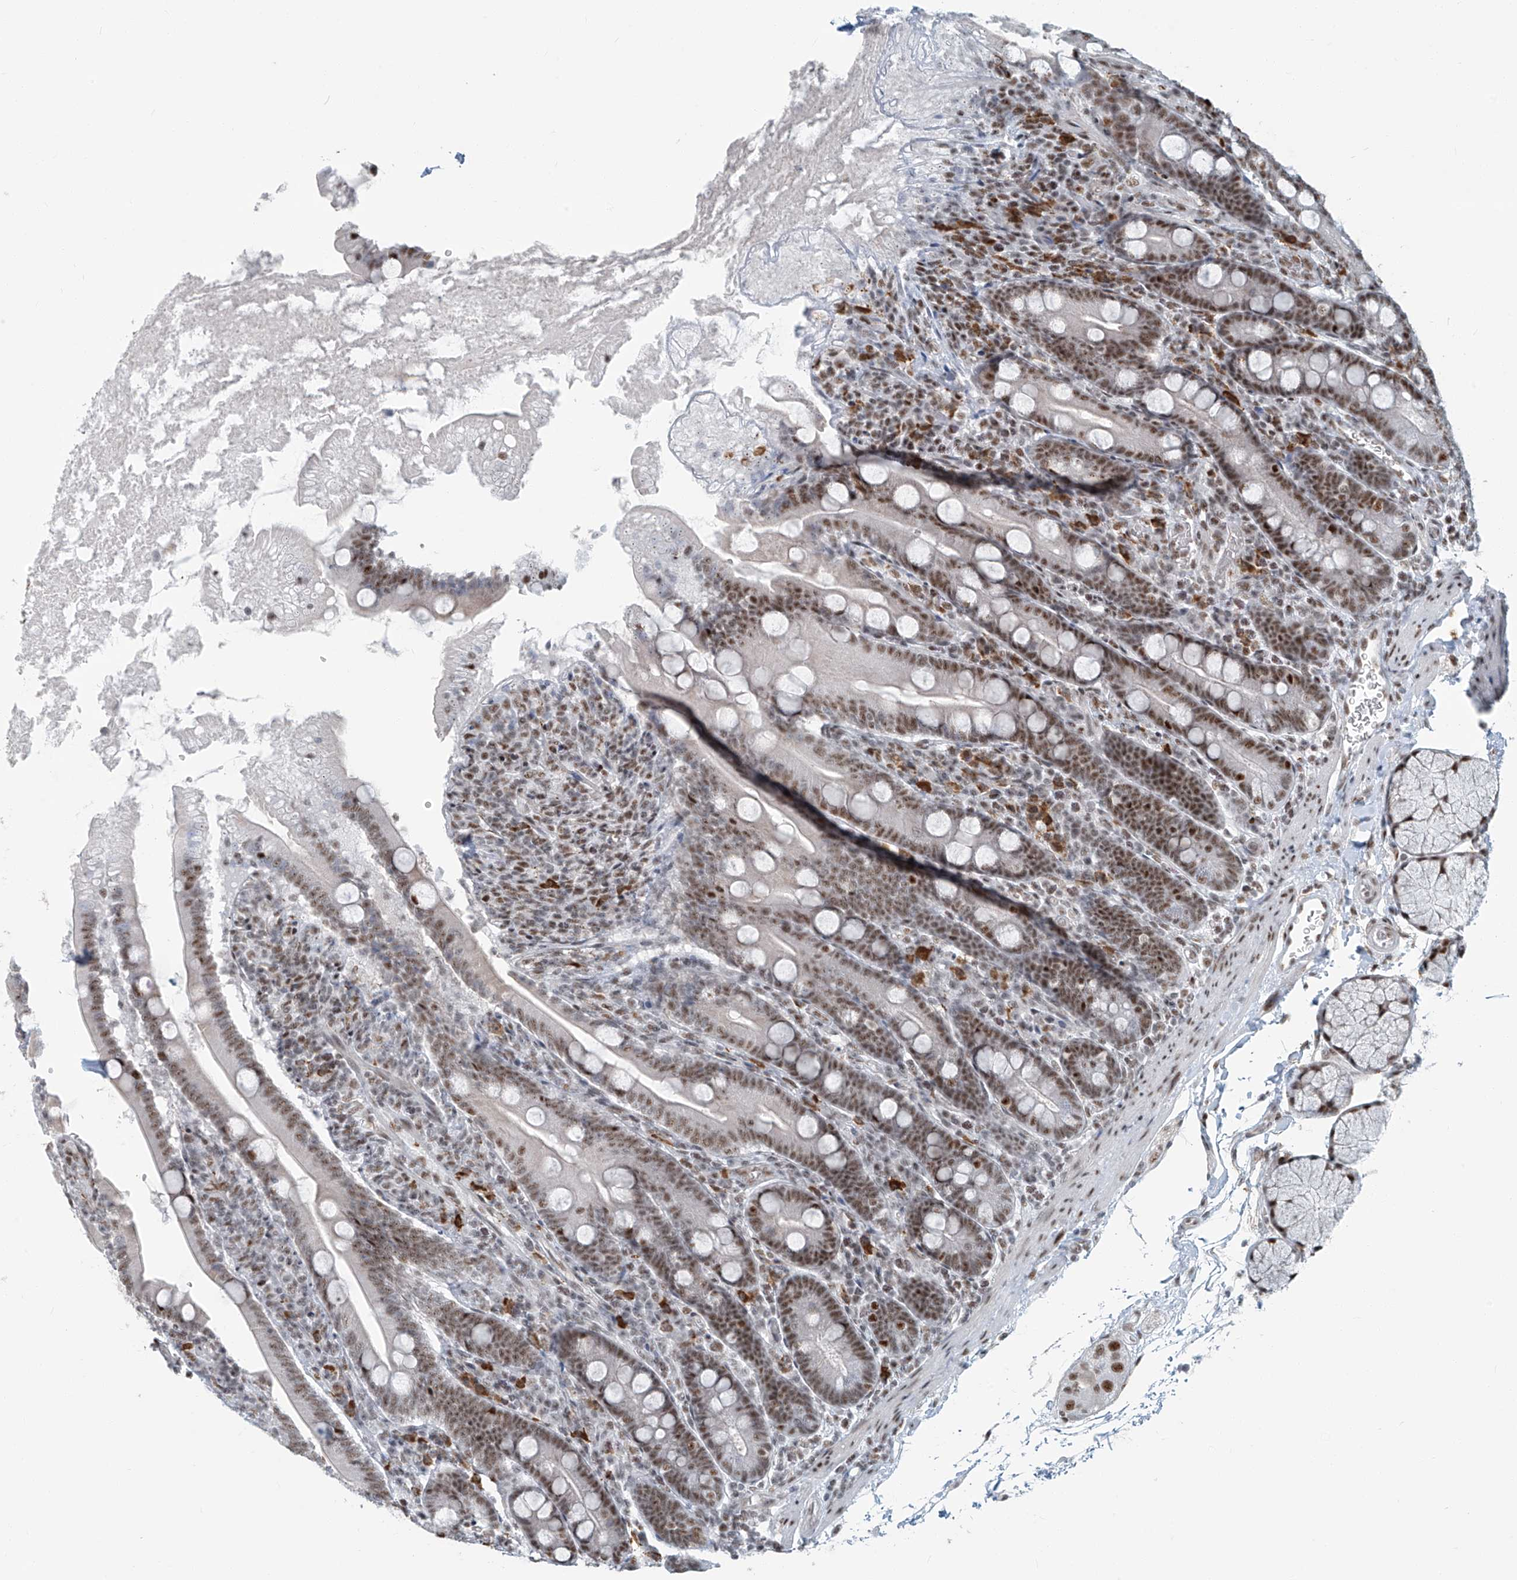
{"staining": {"intensity": "strong", "quantity": ">75%", "location": "nuclear"}, "tissue": "duodenum", "cell_type": "Glandular cells", "image_type": "normal", "snomed": [{"axis": "morphology", "description": "Normal tissue, NOS"}, {"axis": "topography", "description": "Duodenum"}], "caption": "The photomicrograph displays immunohistochemical staining of normal duodenum. There is strong nuclear staining is appreciated in approximately >75% of glandular cells.", "gene": "ENSG00000257390", "patient": {"sex": "male", "age": 35}}